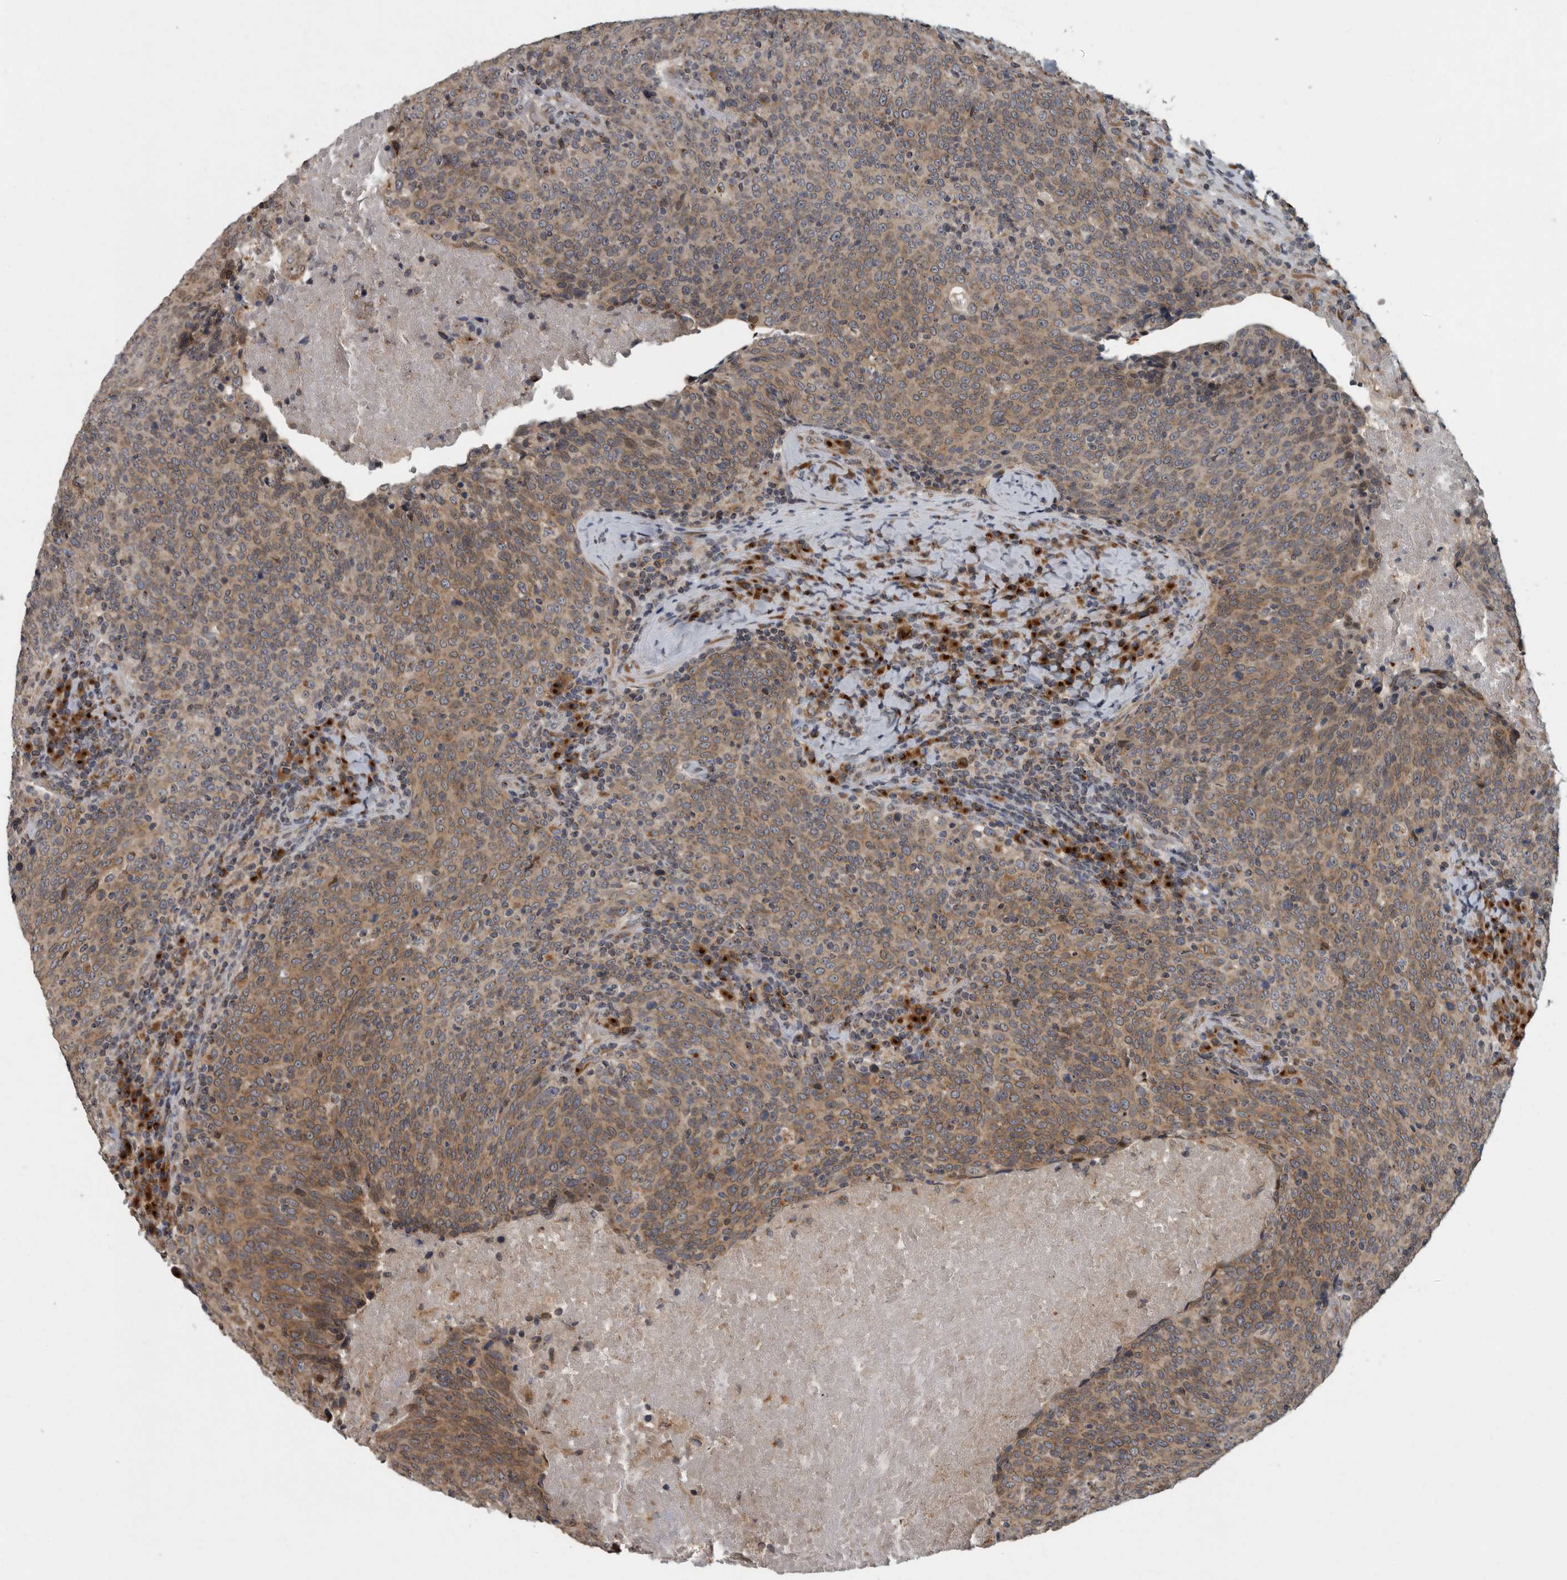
{"staining": {"intensity": "moderate", "quantity": ">75%", "location": "cytoplasmic/membranous"}, "tissue": "head and neck cancer", "cell_type": "Tumor cells", "image_type": "cancer", "snomed": [{"axis": "morphology", "description": "Squamous cell carcinoma, NOS"}, {"axis": "morphology", "description": "Squamous cell carcinoma, metastatic, NOS"}, {"axis": "topography", "description": "Lymph node"}, {"axis": "topography", "description": "Head-Neck"}], "caption": "There is medium levels of moderate cytoplasmic/membranous expression in tumor cells of head and neck cancer (metastatic squamous cell carcinoma), as demonstrated by immunohistochemical staining (brown color).", "gene": "LMAN2L", "patient": {"sex": "male", "age": 62}}